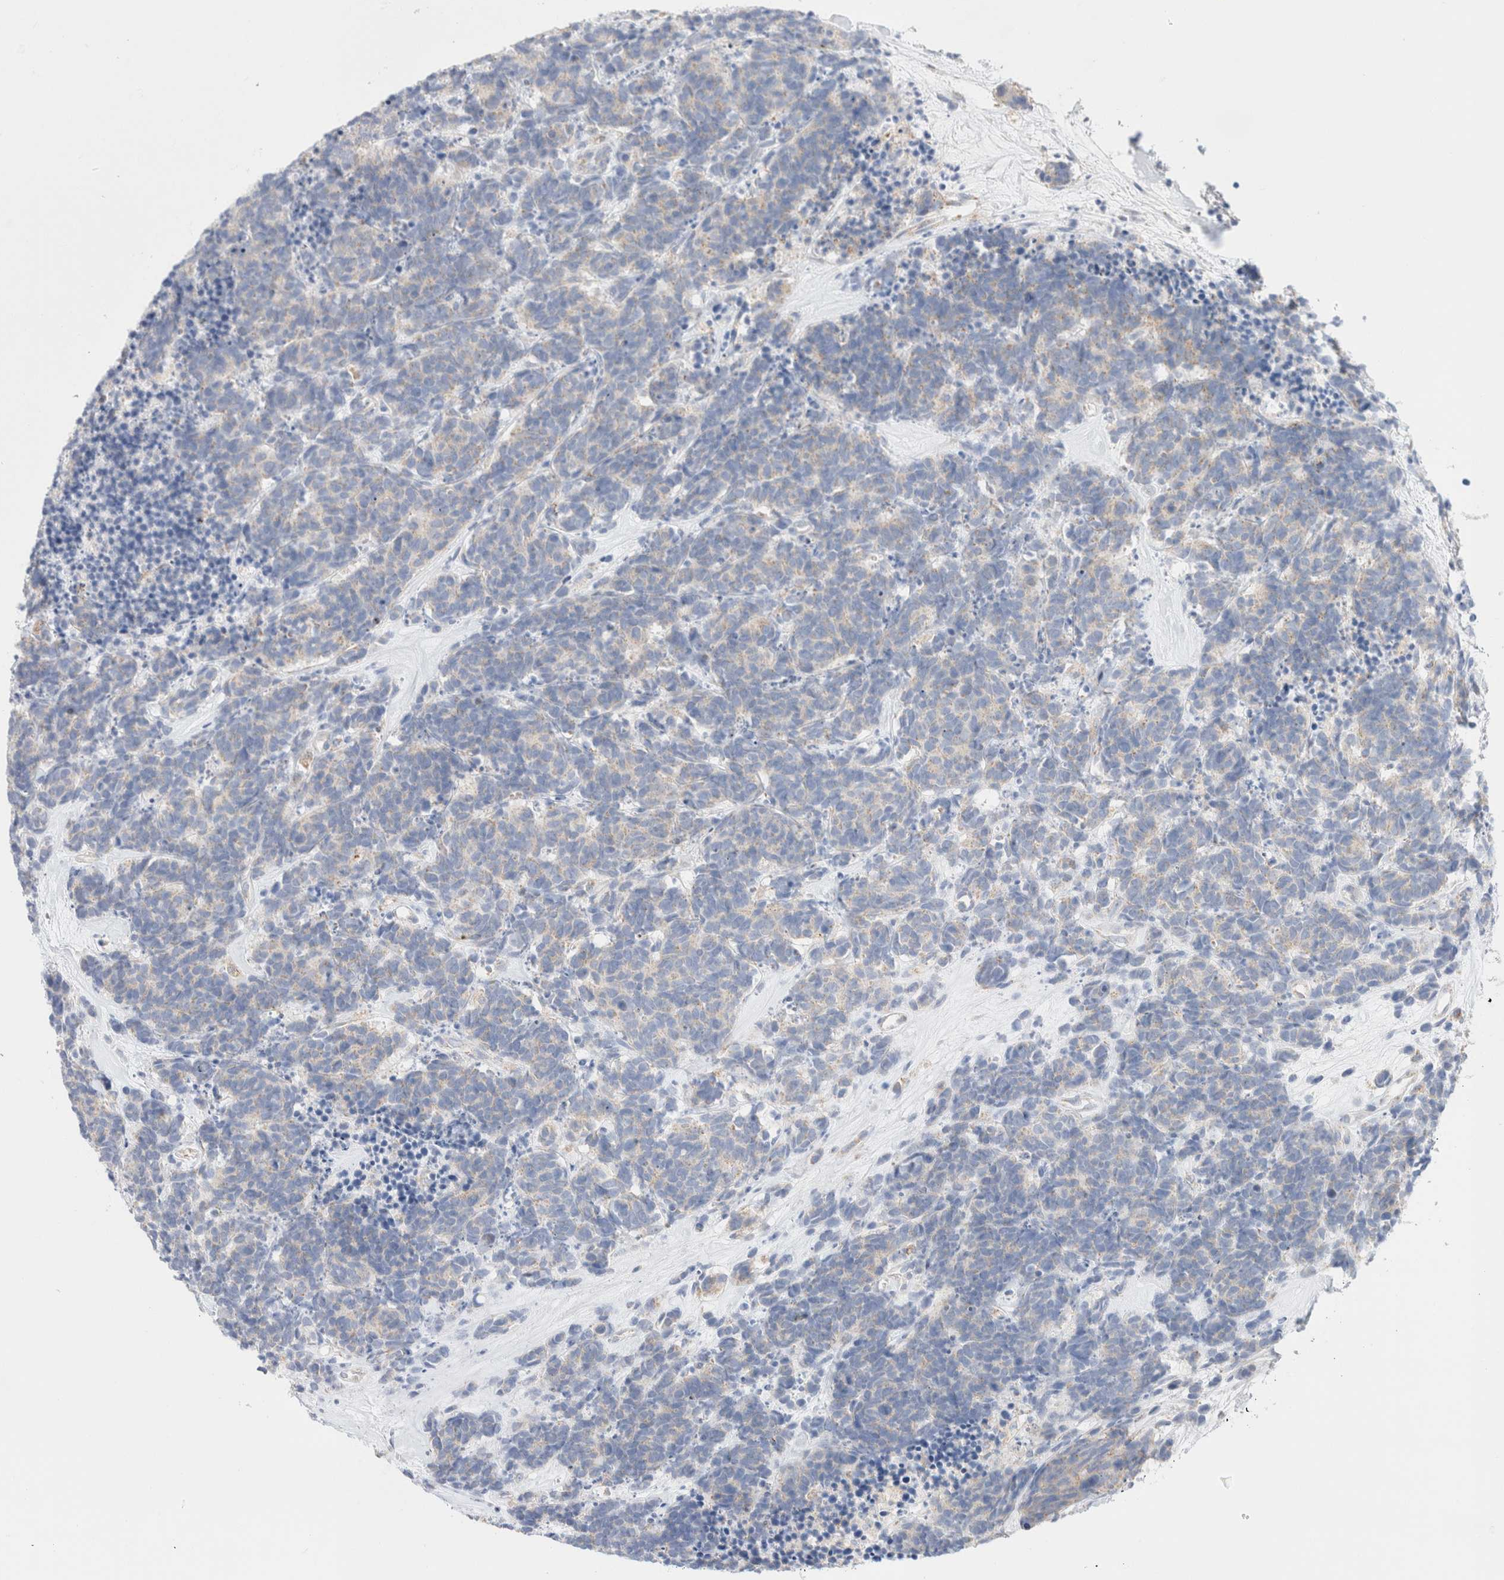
{"staining": {"intensity": "negative", "quantity": "none", "location": "none"}, "tissue": "carcinoid", "cell_type": "Tumor cells", "image_type": "cancer", "snomed": [{"axis": "morphology", "description": "Carcinoma, NOS"}, {"axis": "morphology", "description": "Carcinoid, malignant, NOS"}, {"axis": "topography", "description": "Urinary bladder"}], "caption": "Protein analysis of carcinoid reveals no significant expression in tumor cells.", "gene": "ATP6V1C1", "patient": {"sex": "male", "age": 57}}